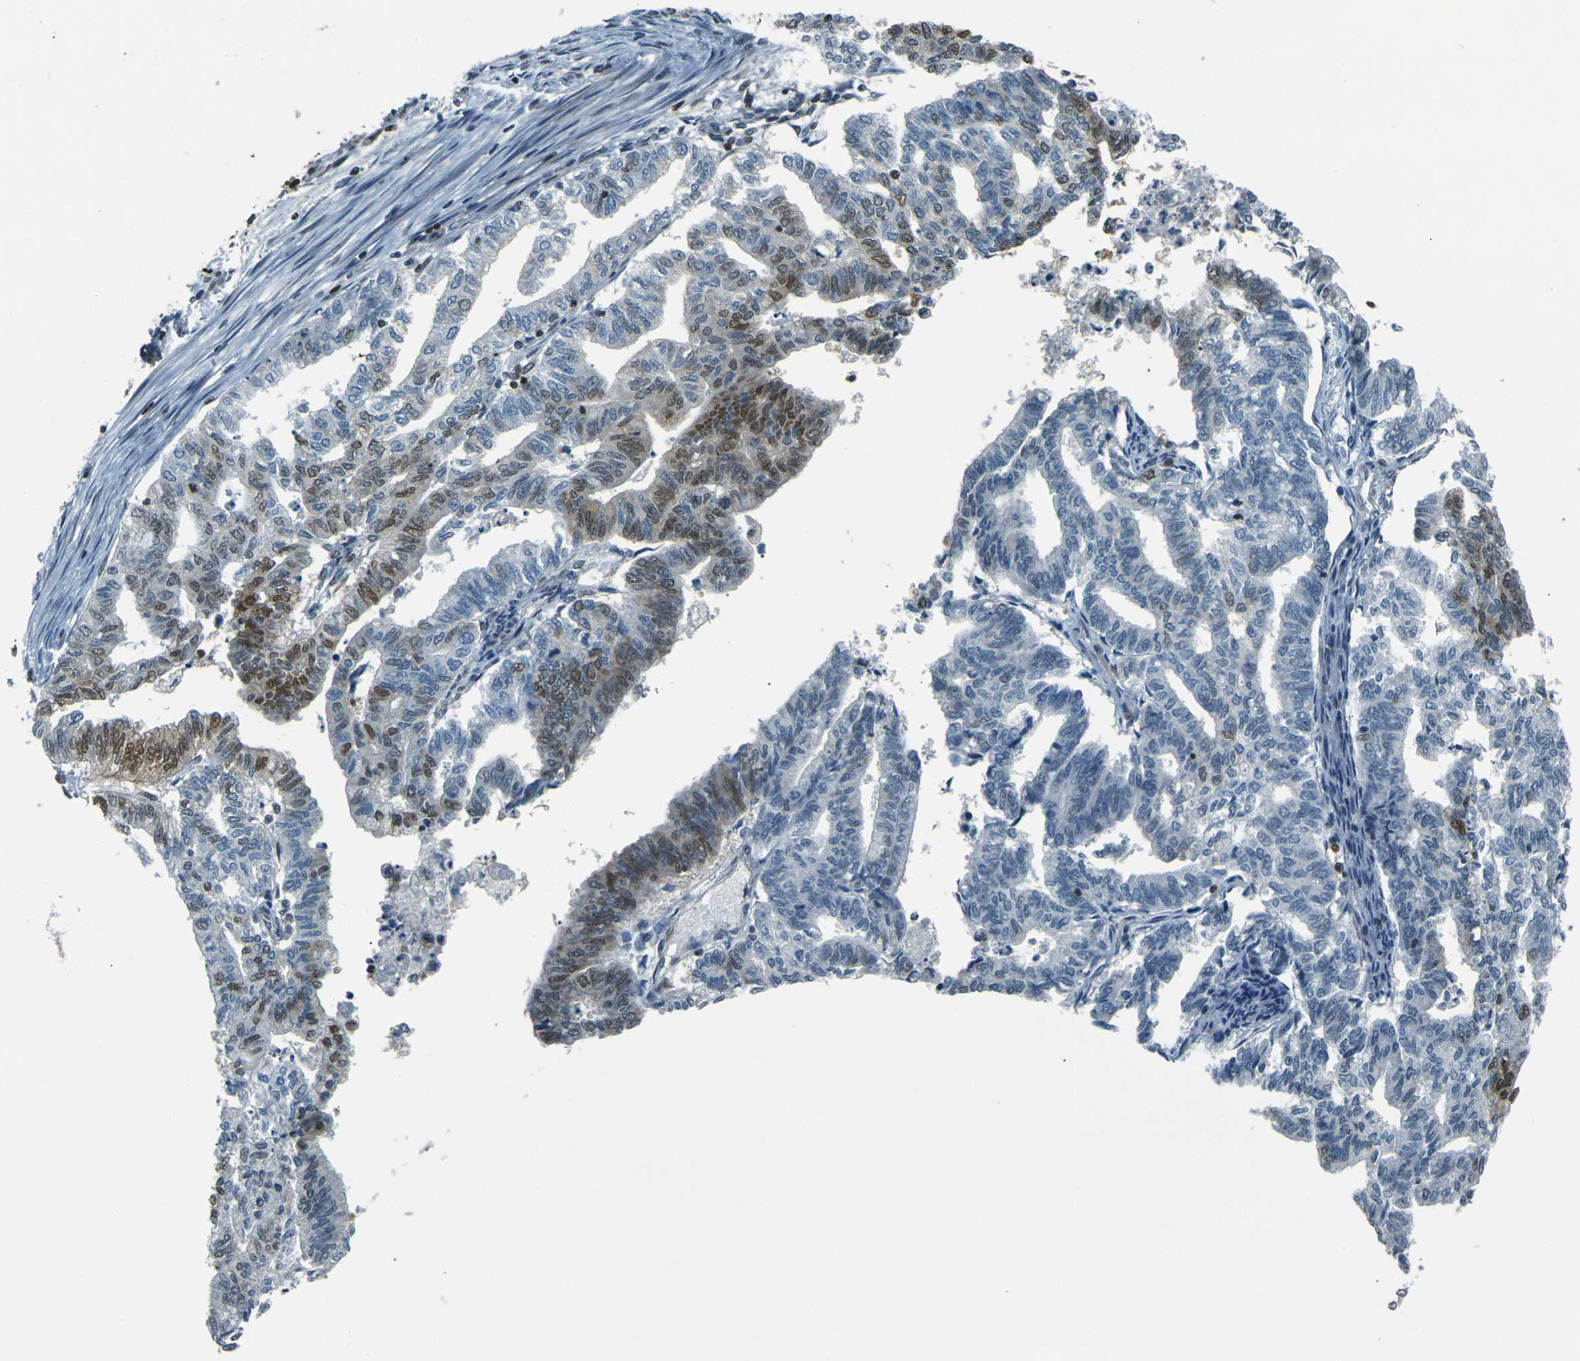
{"staining": {"intensity": "moderate", "quantity": "<25%", "location": "nuclear"}, "tissue": "endometrial cancer", "cell_type": "Tumor cells", "image_type": "cancer", "snomed": [{"axis": "morphology", "description": "Adenocarcinoma, NOS"}, {"axis": "topography", "description": "Endometrium"}], "caption": "Moderate nuclear staining is present in approximately <25% of tumor cells in endometrial cancer. Immunohistochemistry (ihc) stains the protein of interest in brown and the nuclei are stained blue.", "gene": "NHEJ1", "patient": {"sex": "female", "age": 79}}